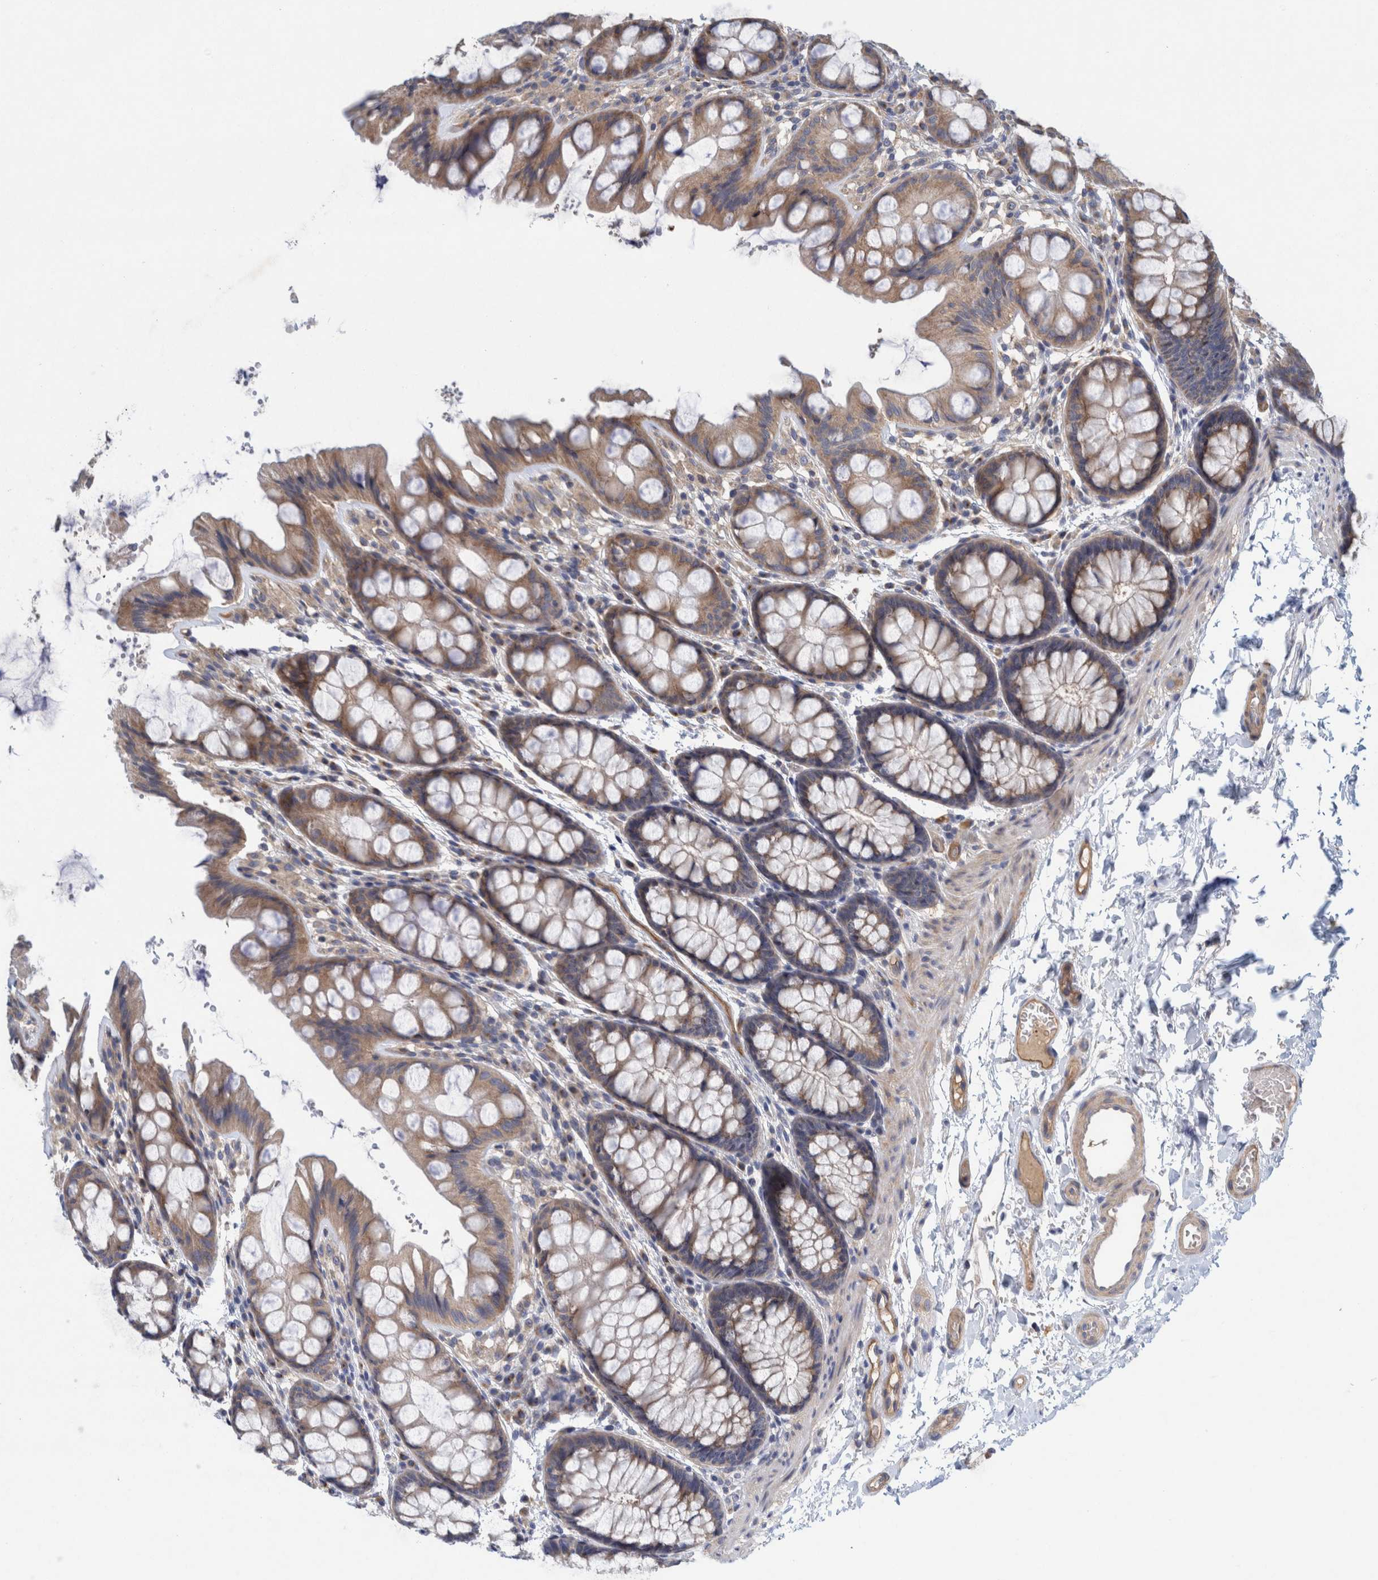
{"staining": {"intensity": "weak", "quantity": ">75%", "location": "cytoplasmic/membranous"}, "tissue": "colon", "cell_type": "Endothelial cells", "image_type": "normal", "snomed": [{"axis": "morphology", "description": "Normal tissue, NOS"}, {"axis": "topography", "description": "Colon"}], "caption": "Protein analysis of normal colon reveals weak cytoplasmic/membranous positivity in approximately >75% of endothelial cells.", "gene": "ZNF324B", "patient": {"sex": "male", "age": 47}}